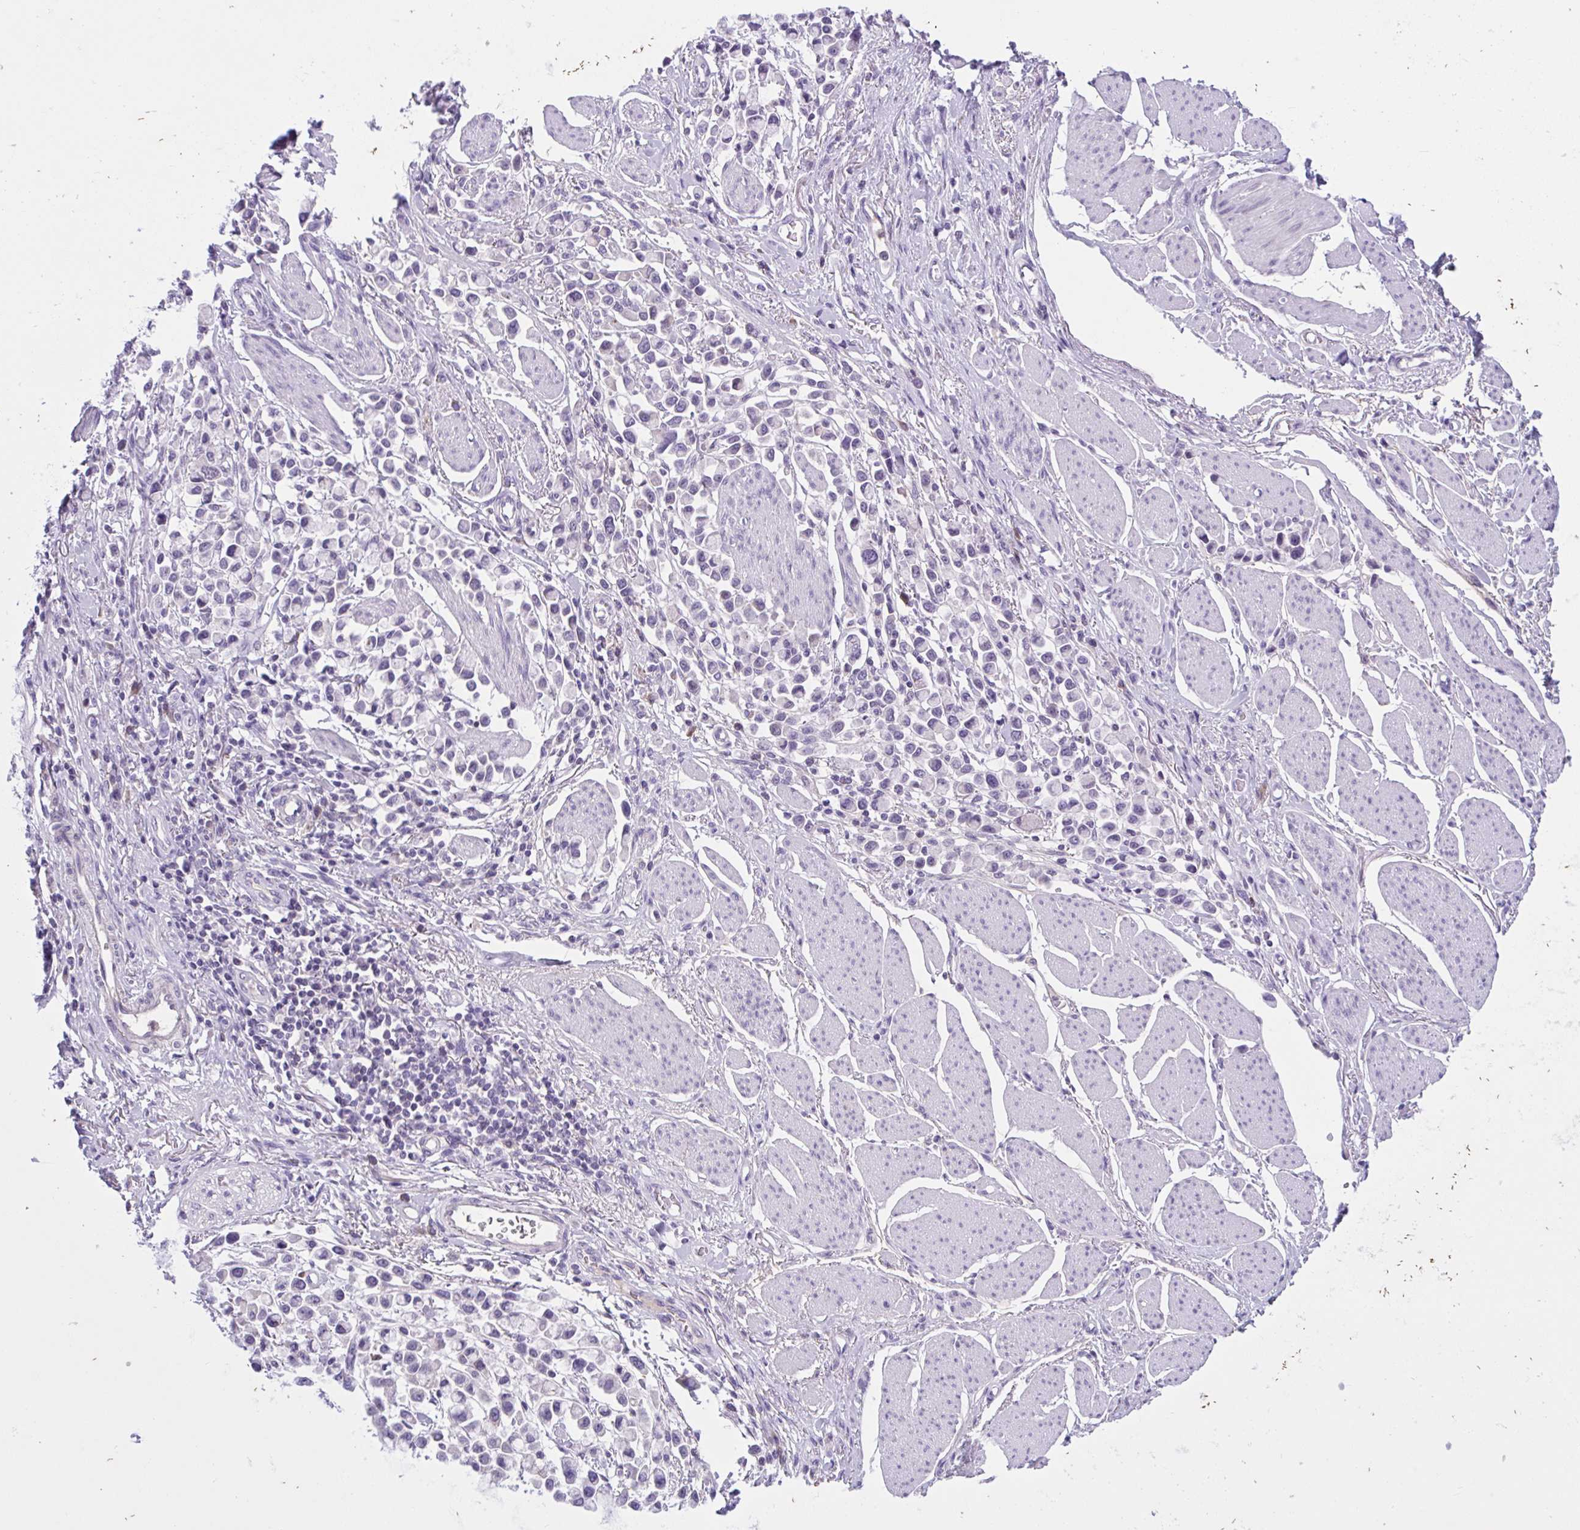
{"staining": {"intensity": "negative", "quantity": "none", "location": "none"}, "tissue": "stomach cancer", "cell_type": "Tumor cells", "image_type": "cancer", "snomed": [{"axis": "morphology", "description": "Adenocarcinoma, NOS"}, {"axis": "topography", "description": "Stomach"}], "caption": "Stomach adenocarcinoma was stained to show a protein in brown. There is no significant staining in tumor cells.", "gene": "WNT9B", "patient": {"sex": "female", "age": 81}}